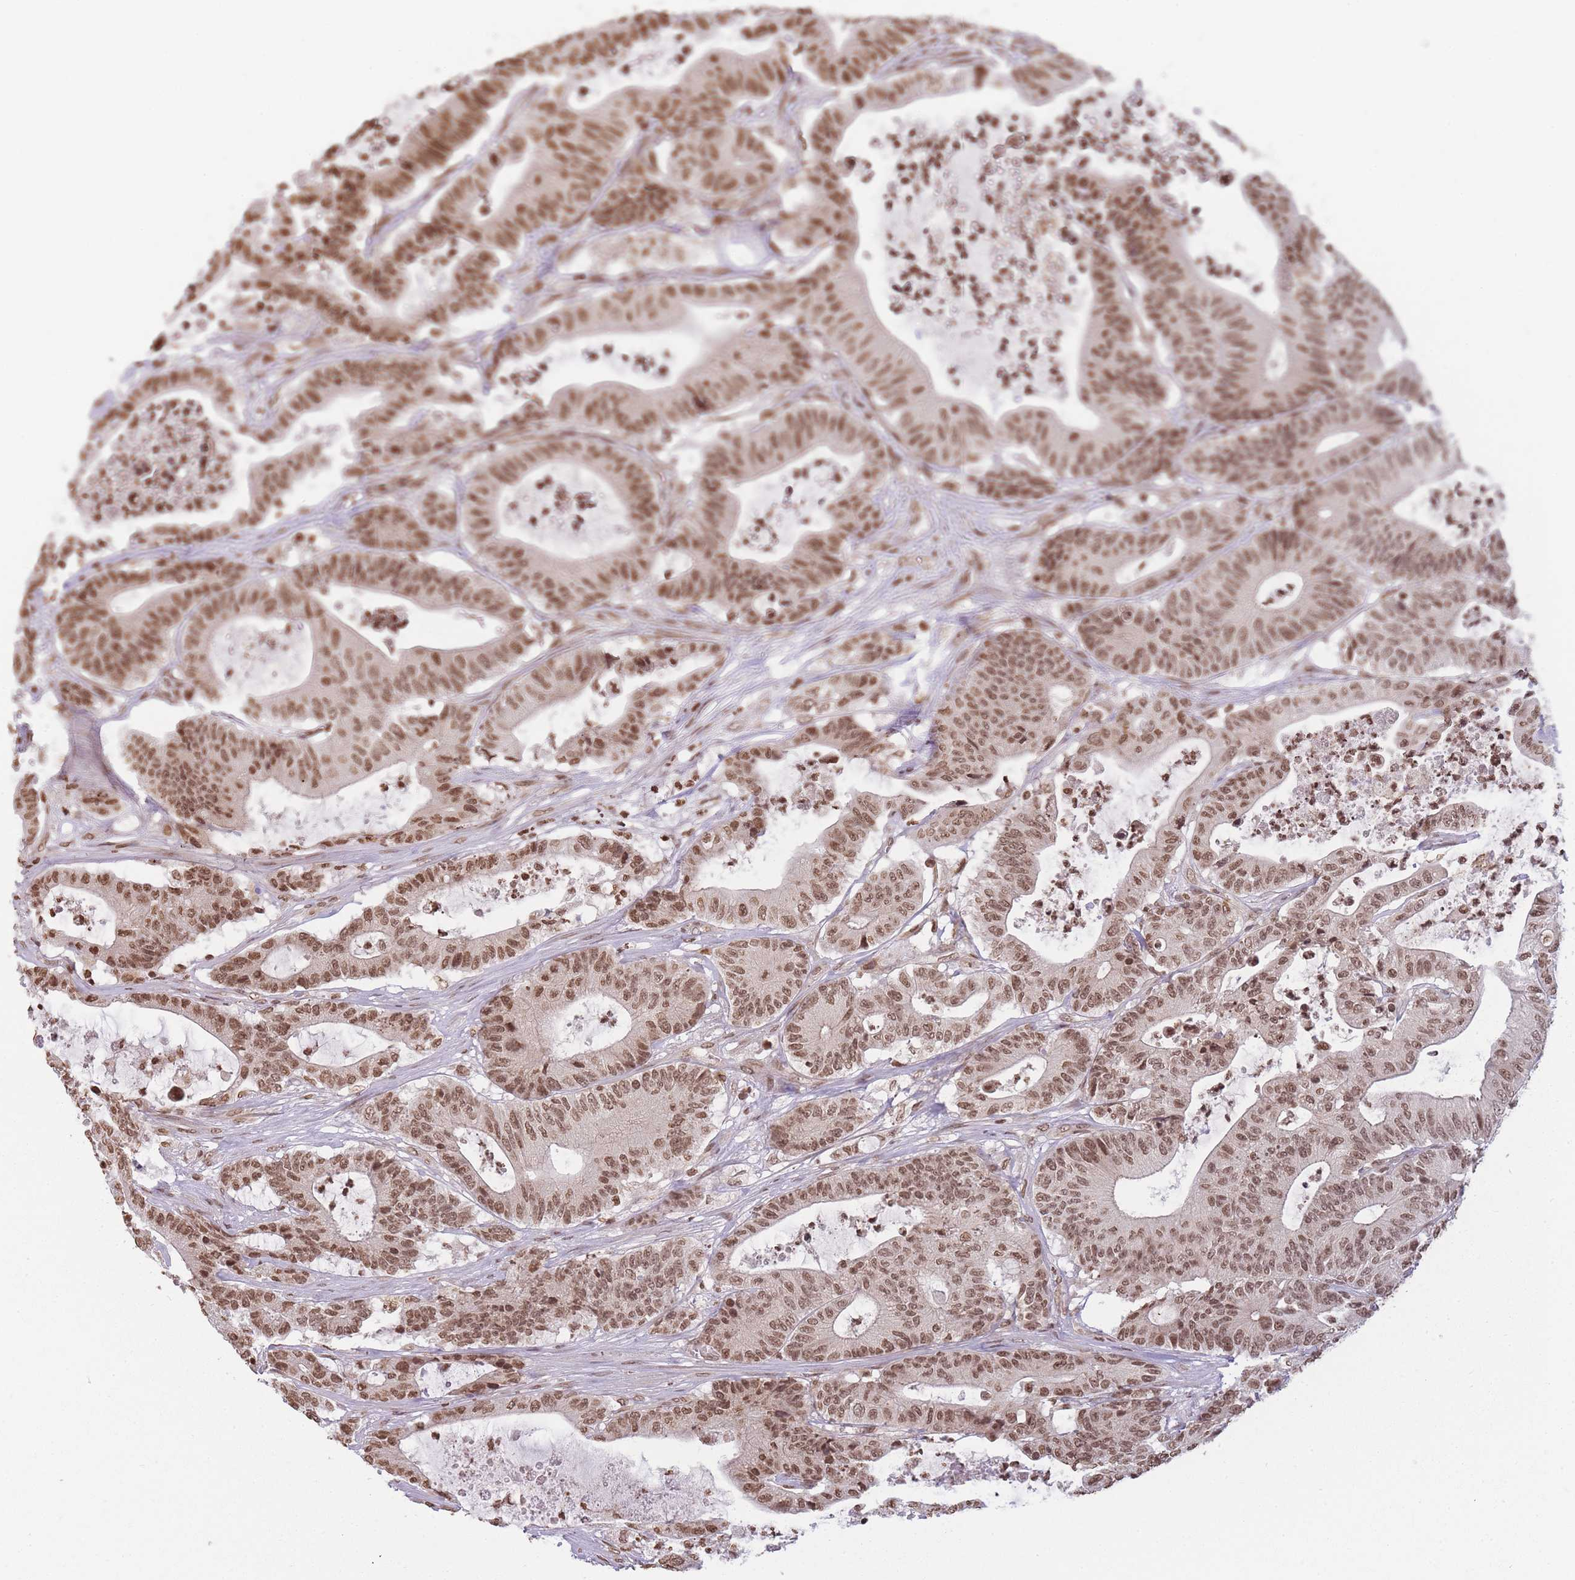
{"staining": {"intensity": "moderate", "quantity": ">75%", "location": "nuclear"}, "tissue": "colorectal cancer", "cell_type": "Tumor cells", "image_type": "cancer", "snomed": [{"axis": "morphology", "description": "Adenocarcinoma, NOS"}, {"axis": "topography", "description": "Colon"}], "caption": "Immunohistochemistry image of human adenocarcinoma (colorectal) stained for a protein (brown), which exhibits medium levels of moderate nuclear positivity in about >75% of tumor cells.", "gene": "WWTR1", "patient": {"sex": "female", "age": 84}}